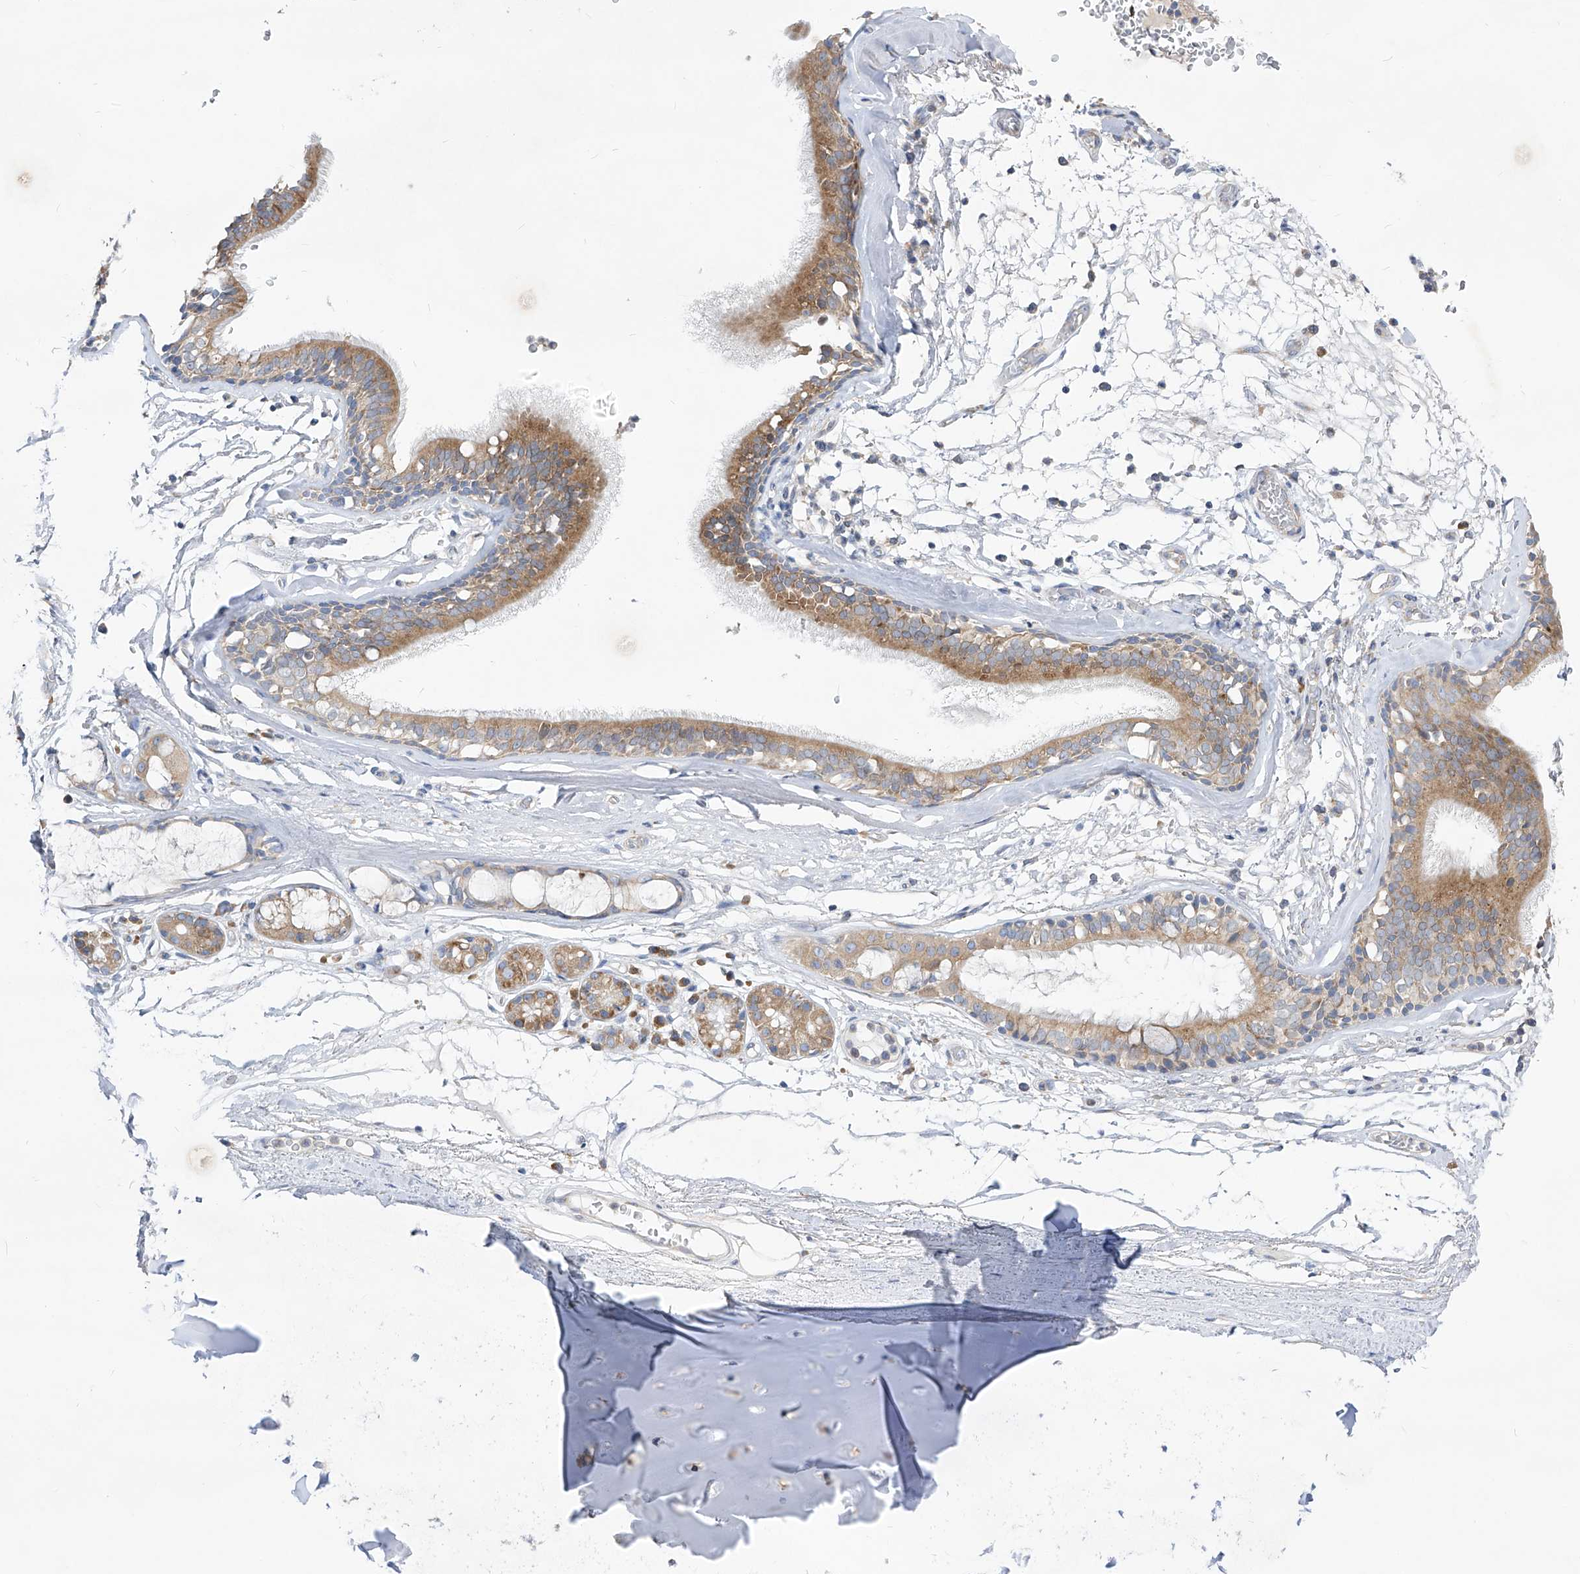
{"staining": {"intensity": "negative", "quantity": "none", "location": "none"}, "tissue": "adipose tissue", "cell_type": "Adipocytes", "image_type": "normal", "snomed": [{"axis": "morphology", "description": "Normal tissue, NOS"}, {"axis": "topography", "description": "Cartilage tissue"}], "caption": "This is an IHC photomicrograph of normal adipose tissue. There is no positivity in adipocytes.", "gene": "UFL1", "patient": {"sex": "female", "age": 63}}